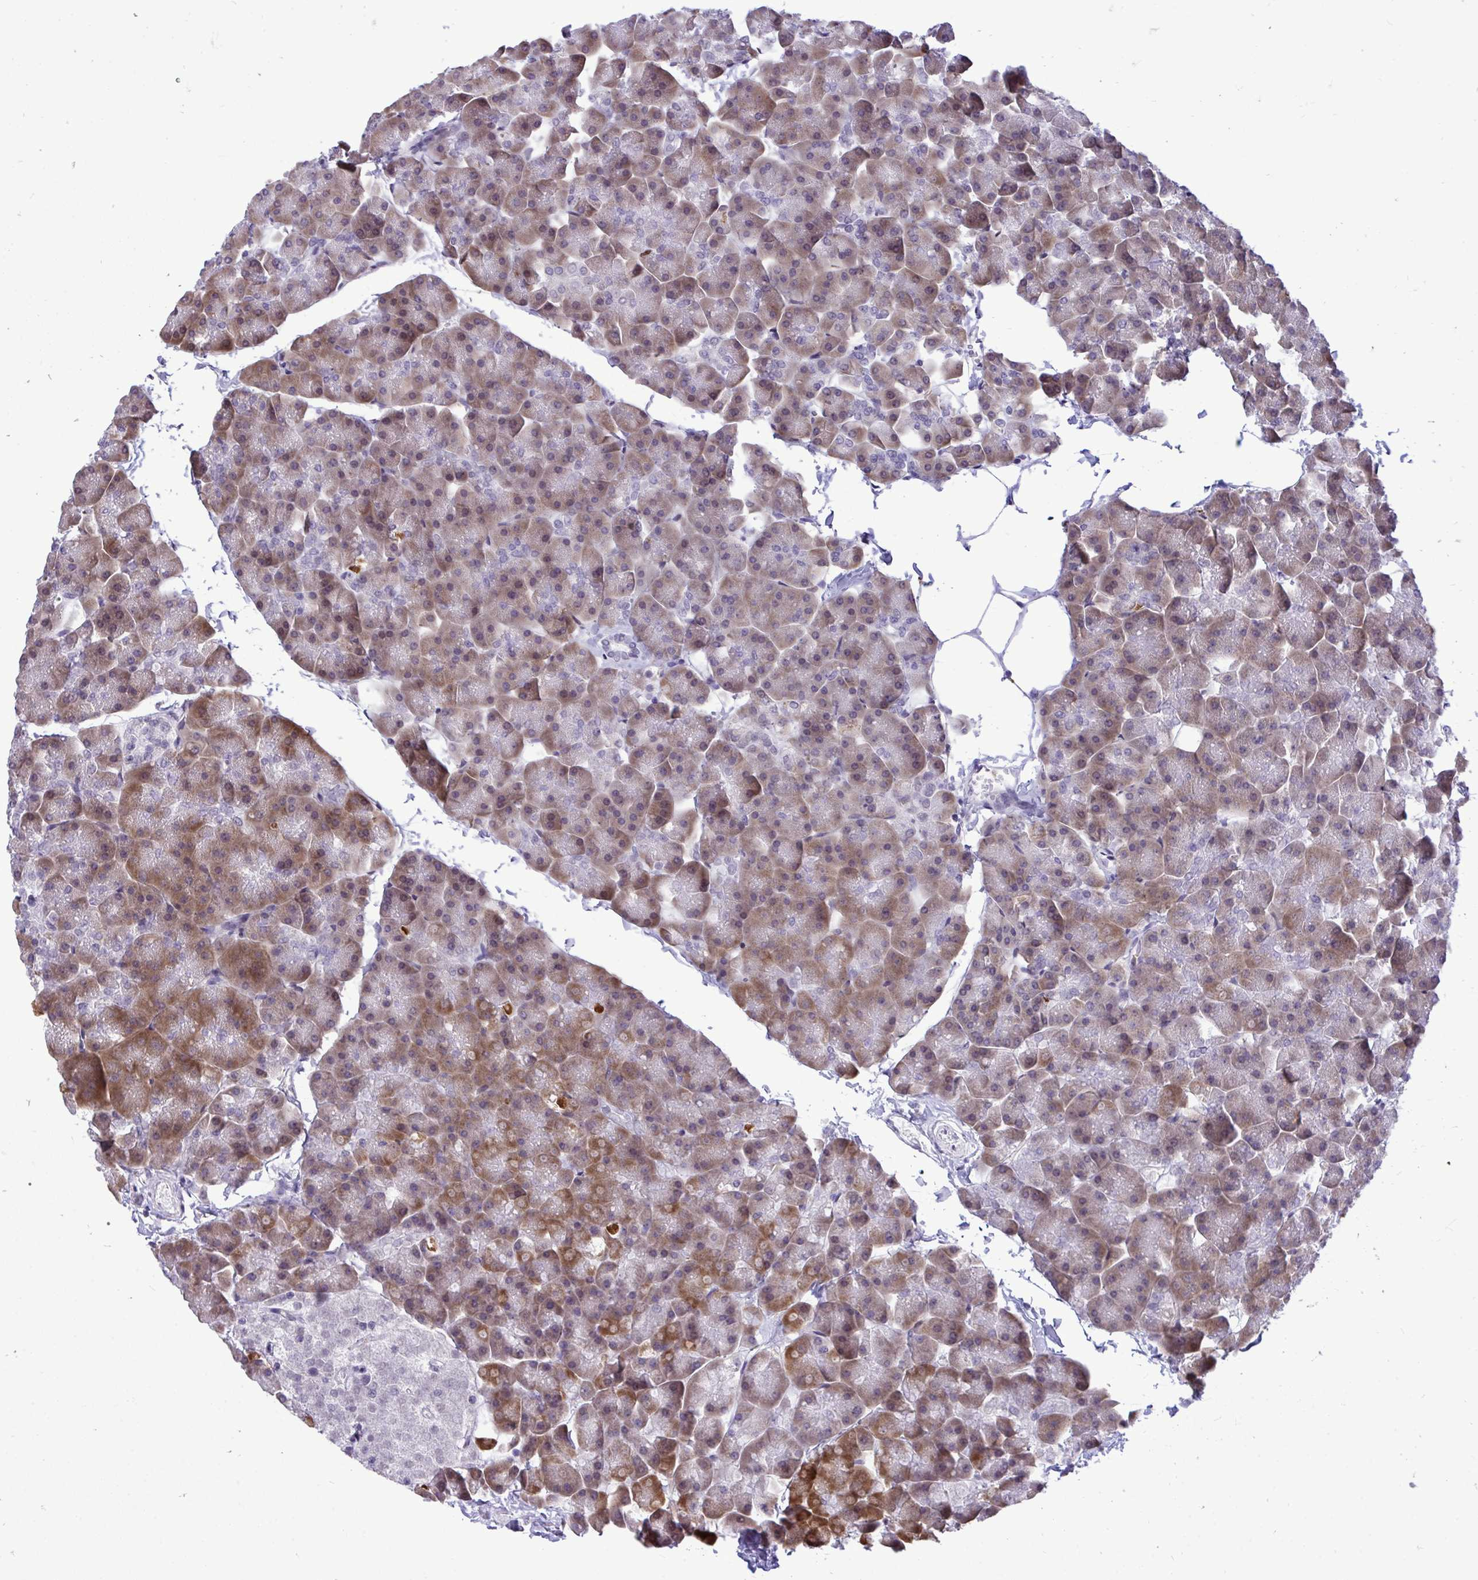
{"staining": {"intensity": "moderate", "quantity": "25%-75%", "location": "cytoplasmic/membranous,nuclear"}, "tissue": "pancreas", "cell_type": "Exocrine glandular cells", "image_type": "normal", "snomed": [{"axis": "morphology", "description": "Normal tissue, NOS"}, {"axis": "topography", "description": "Pancreas"}], "caption": "A medium amount of moderate cytoplasmic/membranous,nuclear positivity is present in approximately 25%-75% of exocrine glandular cells in unremarkable pancreas. Nuclei are stained in blue.", "gene": "C1QL2", "patient": {"sex": "male", "age": 35}}